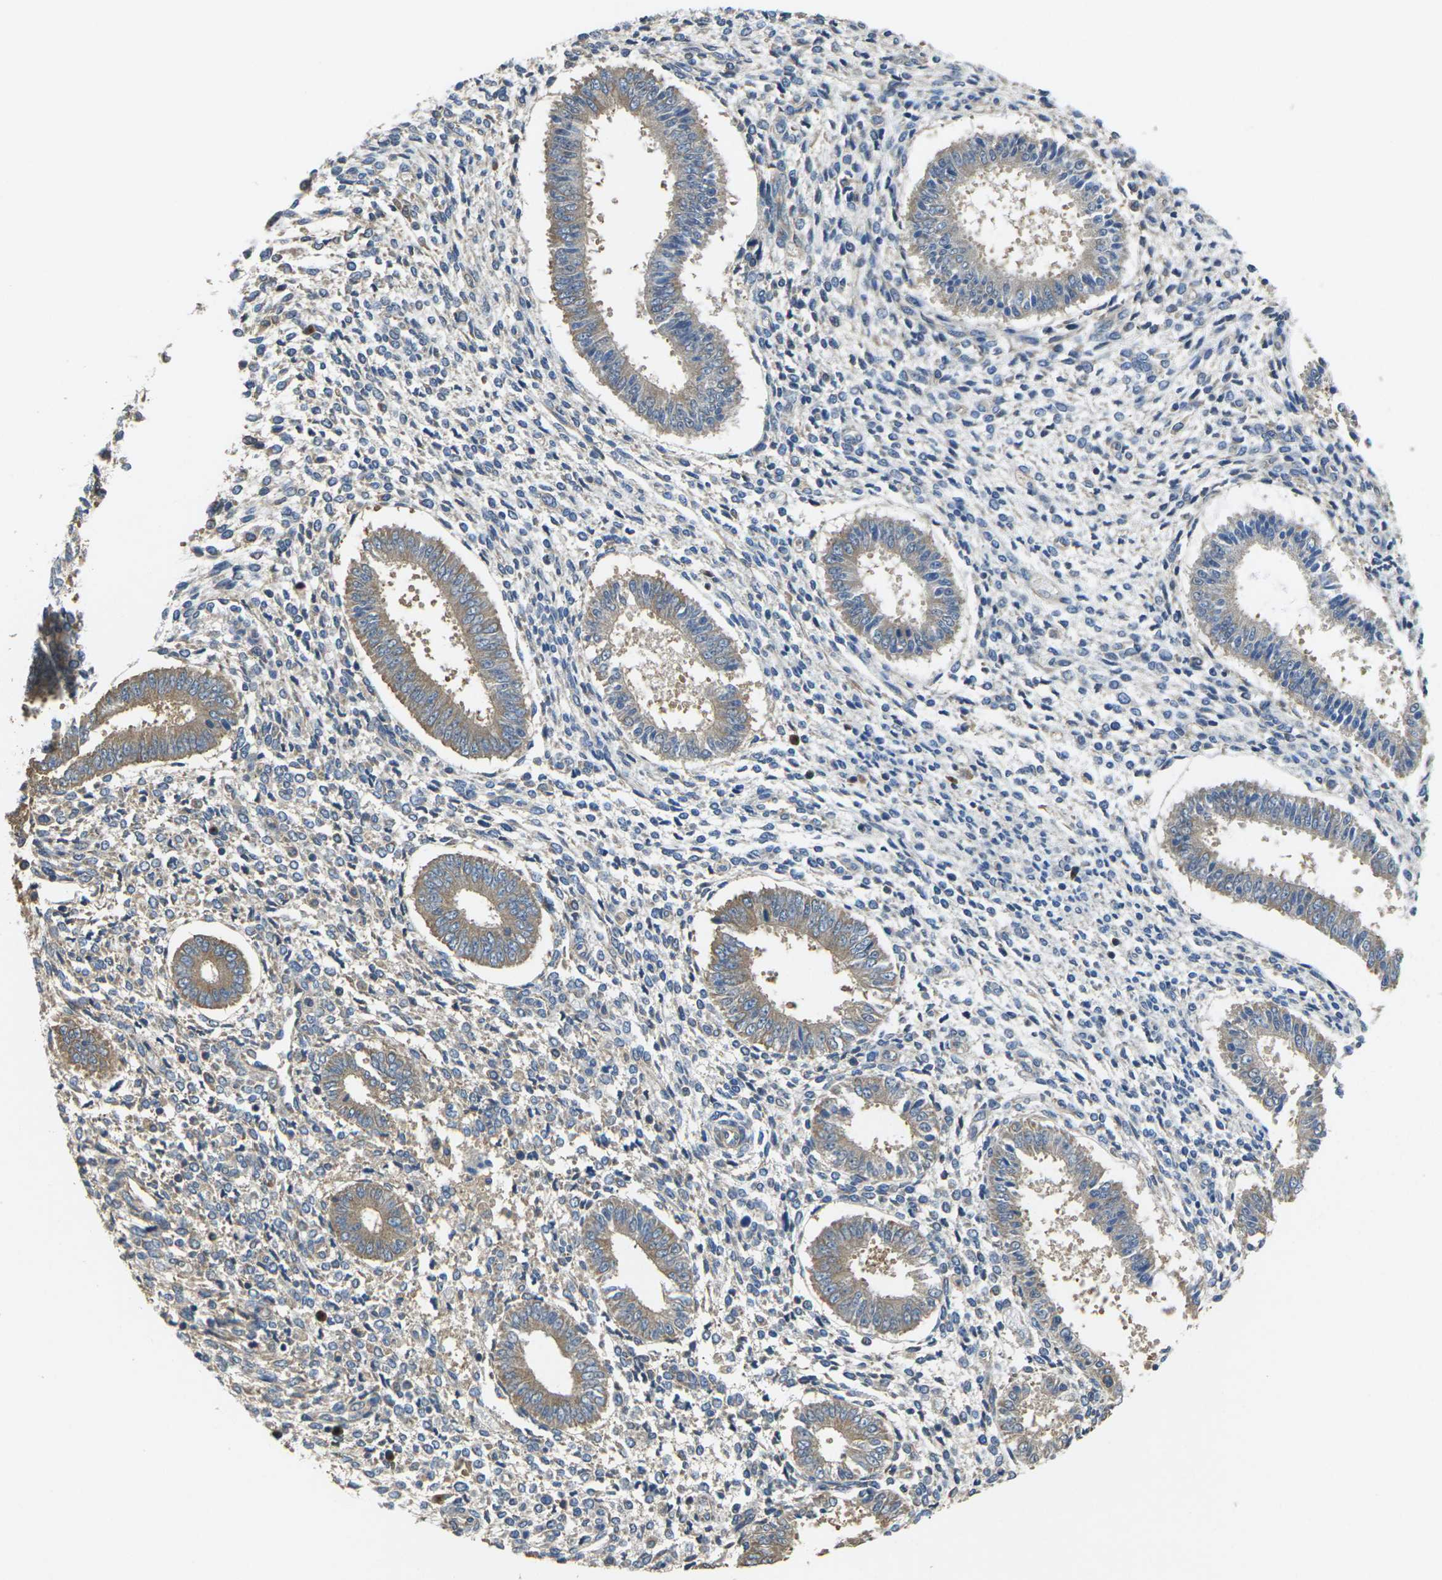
{"staining": {"intensity": "negative", "quantity": "none", "location": "none"}, "tissue": "endometrium", "cell_type": "Cells in endometrial stroma", "image_type": "normal", "snomed": [{"axis": "morphology", "description": "Normal tissue, NOS"}, {"axis": "topography", "description": "Endometrium"}], "caption": "High power microscopy image of an immunohistochemistry photomicrograph of normal endometrium, revealing no significant expression in cells in endometrial stroma.", "gene": "TMCC2", "patient": {"sex": "female", "age": 35}}